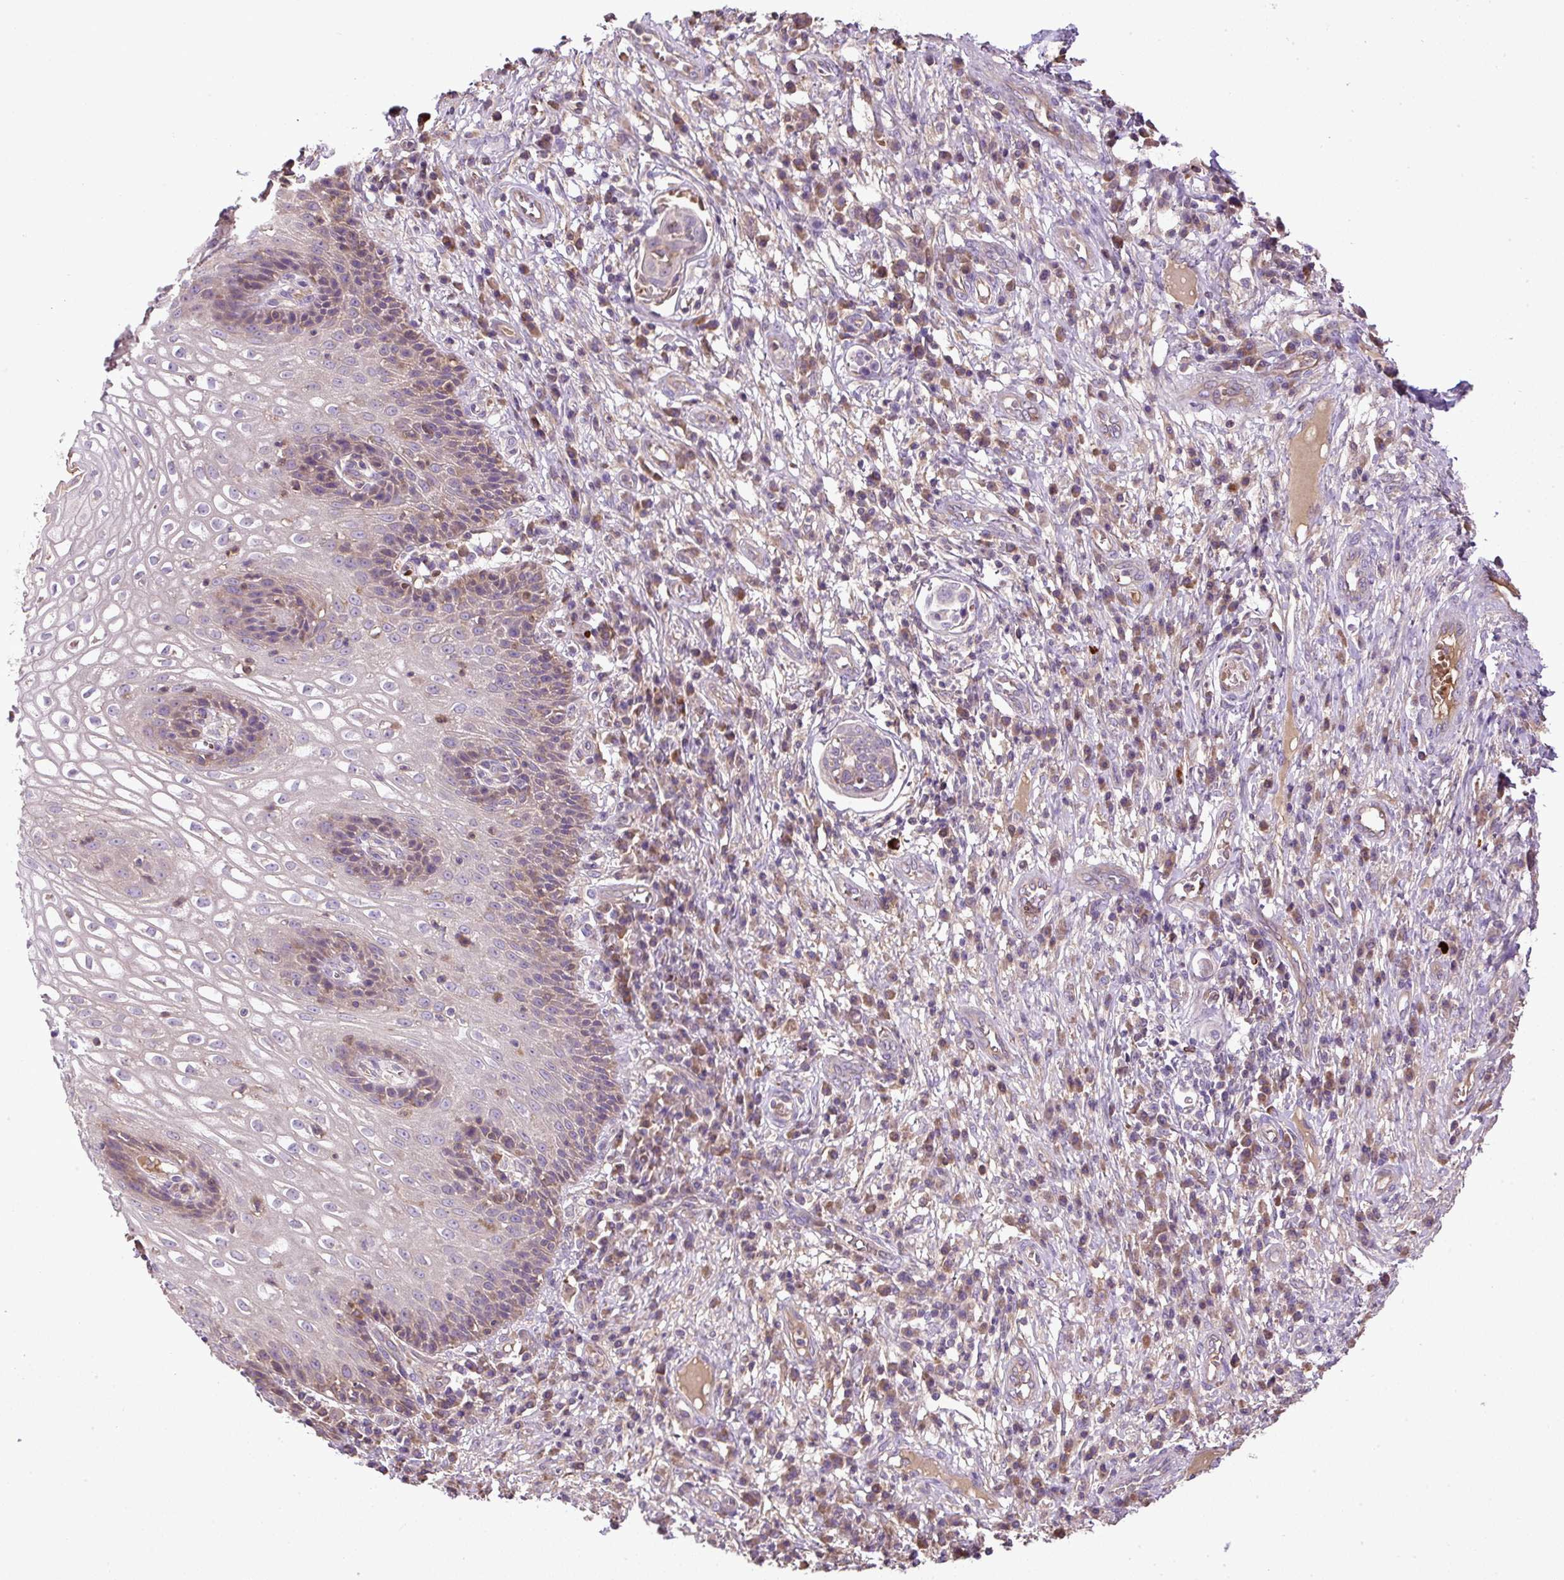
{"staining": {"intensity": "weak", "quantity": "<25%", "location": "cytoplasmic/membranous"}, "tissue": "cervical cancer", "cell_type": "Tumor cells", "image_type": "cancer", "snomed": [{"axis": "morphology", "description": "Squamous cell carcinoma, NOS"}, {"axis": "topography", "description": "Cervix"}], "caption": "Tumor cells show no significant protein expression in cervical squamous cell carcinoma. (Immunohistochemistry (ihc), brightfield microscopy, high magnification).", "gene": "CXCL13", "patient": {"sex": "female", "age": 34}}